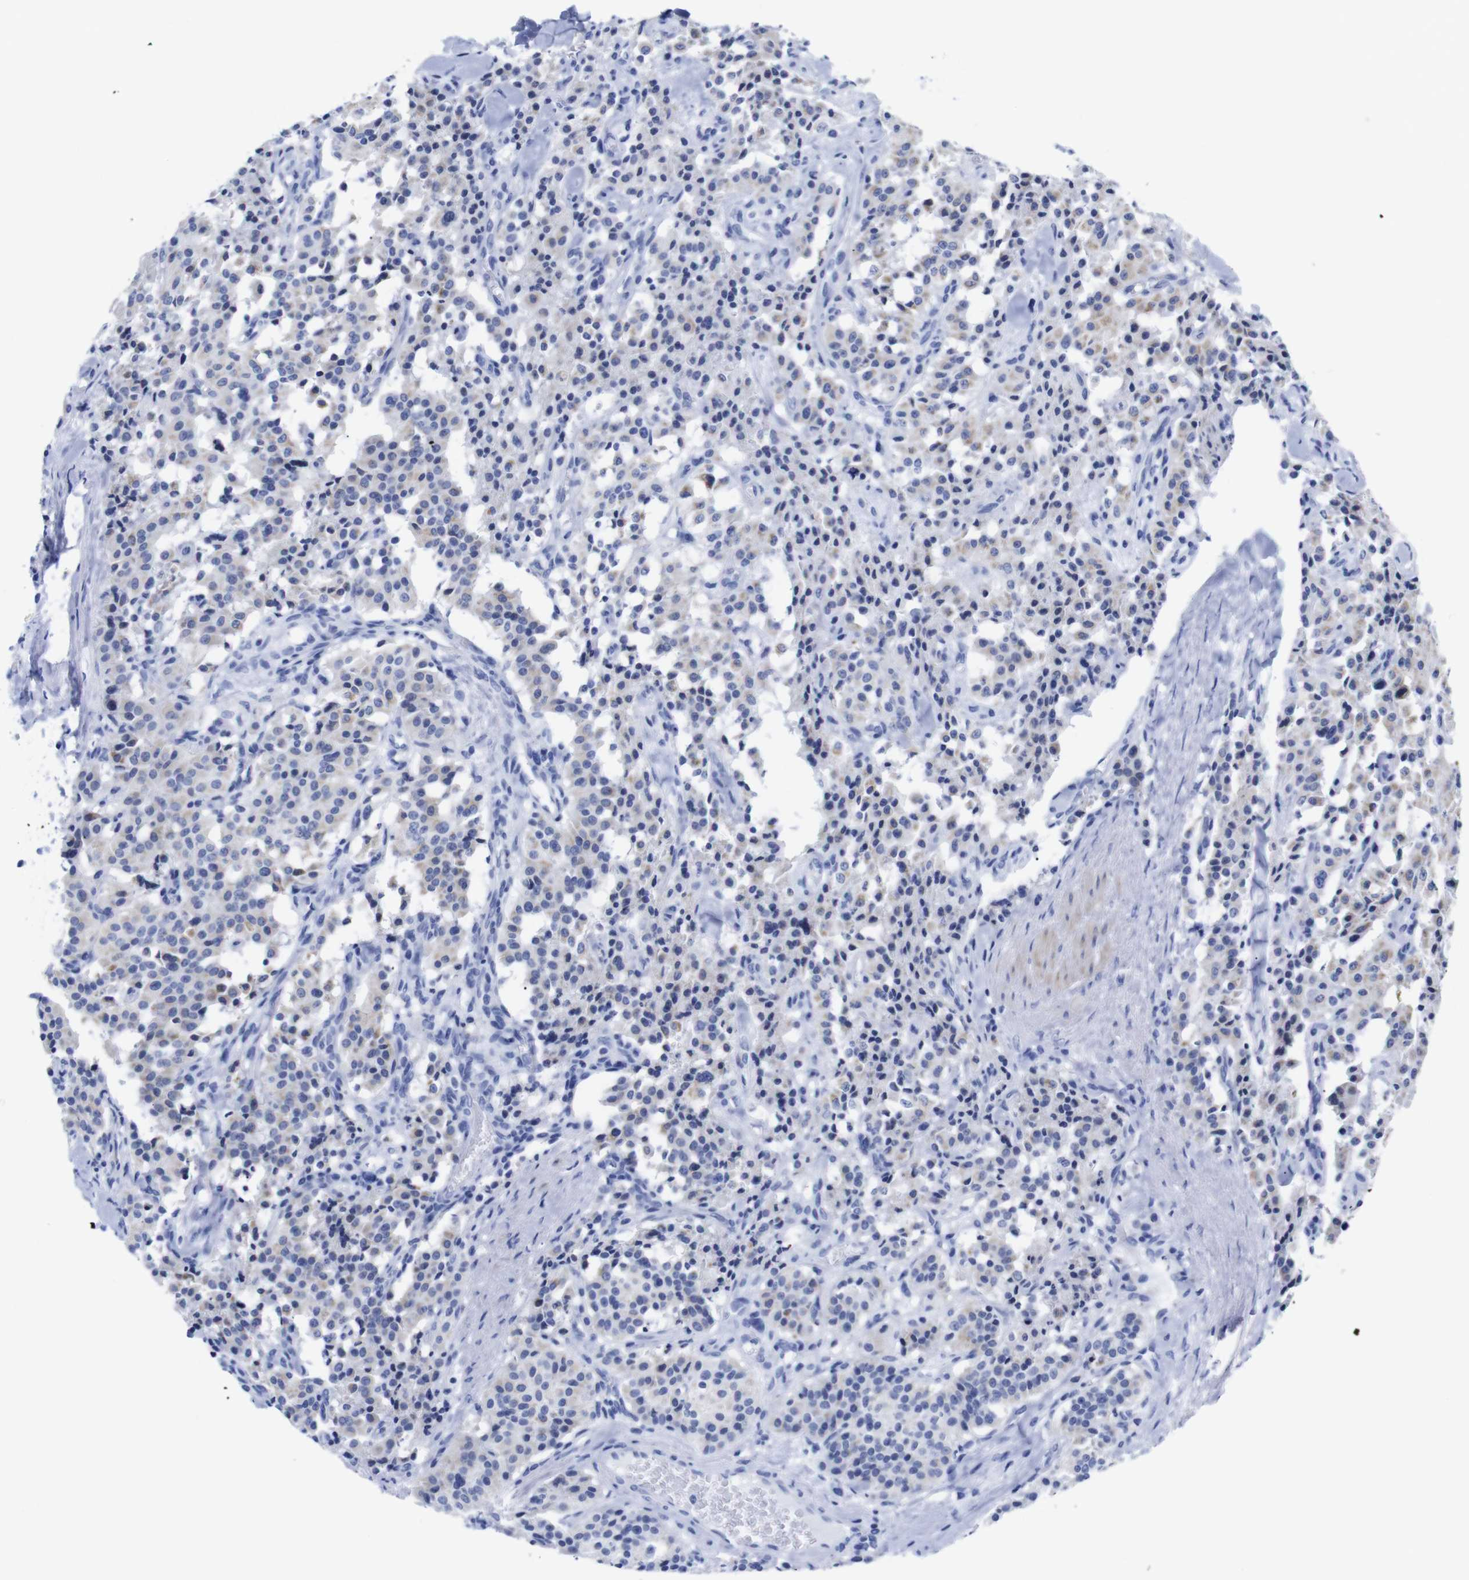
{"staining": {"intensity": "weak", "quantity": "25%-75%", "location": "cytoplasmic/membranous"}, "tissue": "carcinoid", "cell_type": "Tumor cells", "image_type": "cancer", "snomed": [{"axis": "morphology", "description": "Carcinoid, malignant, NOS"}, {"axis": "topography", "description": "Lung"}], "caption": "About 25%-75% of tumor cells in malignant carcinoid display weak cytoplasmic/membranous protein expression as visualized by brown immunohistochemical staining.", "gene": "LRRC55", "patient": {"sex": "male", "age": 30}}